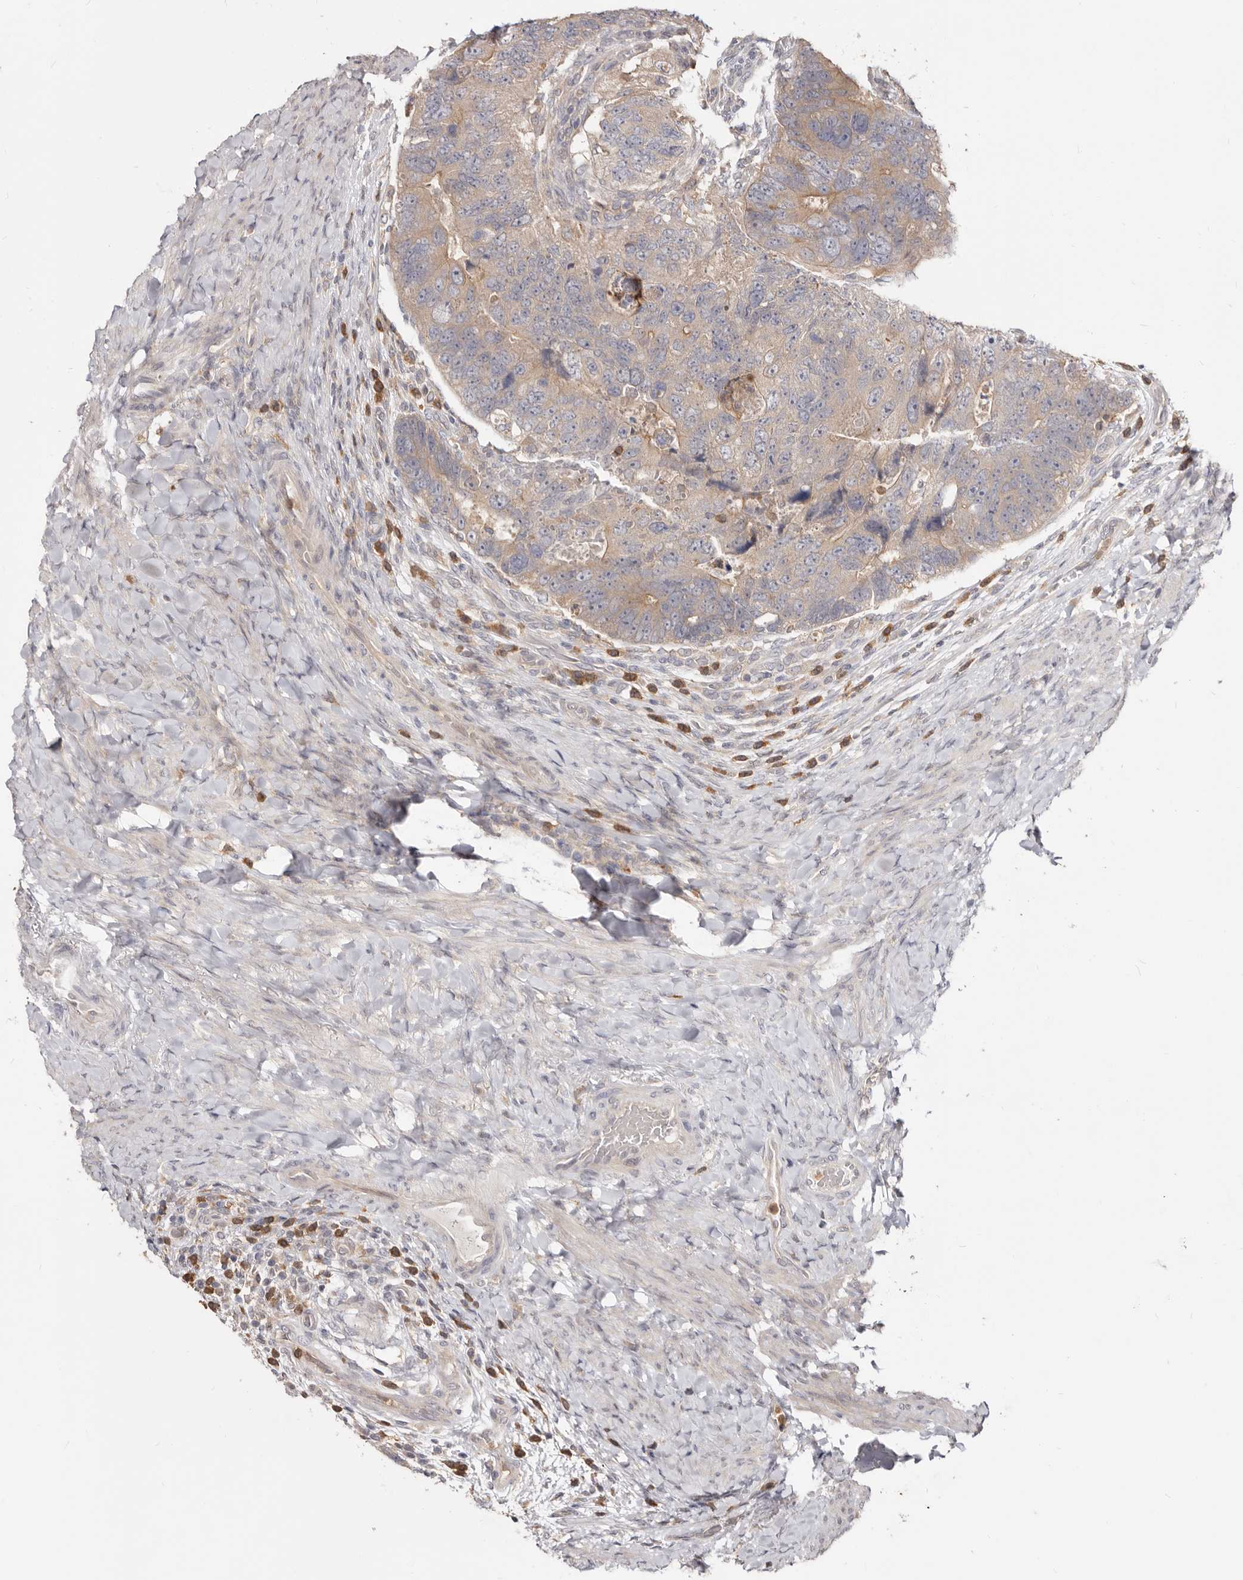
{"staining": {"intensity": "weak", "quantity": ">75%", "location": "cytoplasmic/membranous"}, "tissue": "colorectal cancer", "cell_type": "Tumor cells", "image_type": "cancer", "snomed": [{"axis": "morphology", "description": "Adenocarcinoma, NOS"}, {"axis": "topography", "description": "Rectum"}], "caption": "Immunohistochemical staining of colorectal cancer reveals low levels of weak cytoplasmic/membranous protein staining in about >75% of tumor cells.", "gene": "TC2N", "patient": {"sex": "male", "age": 59}}